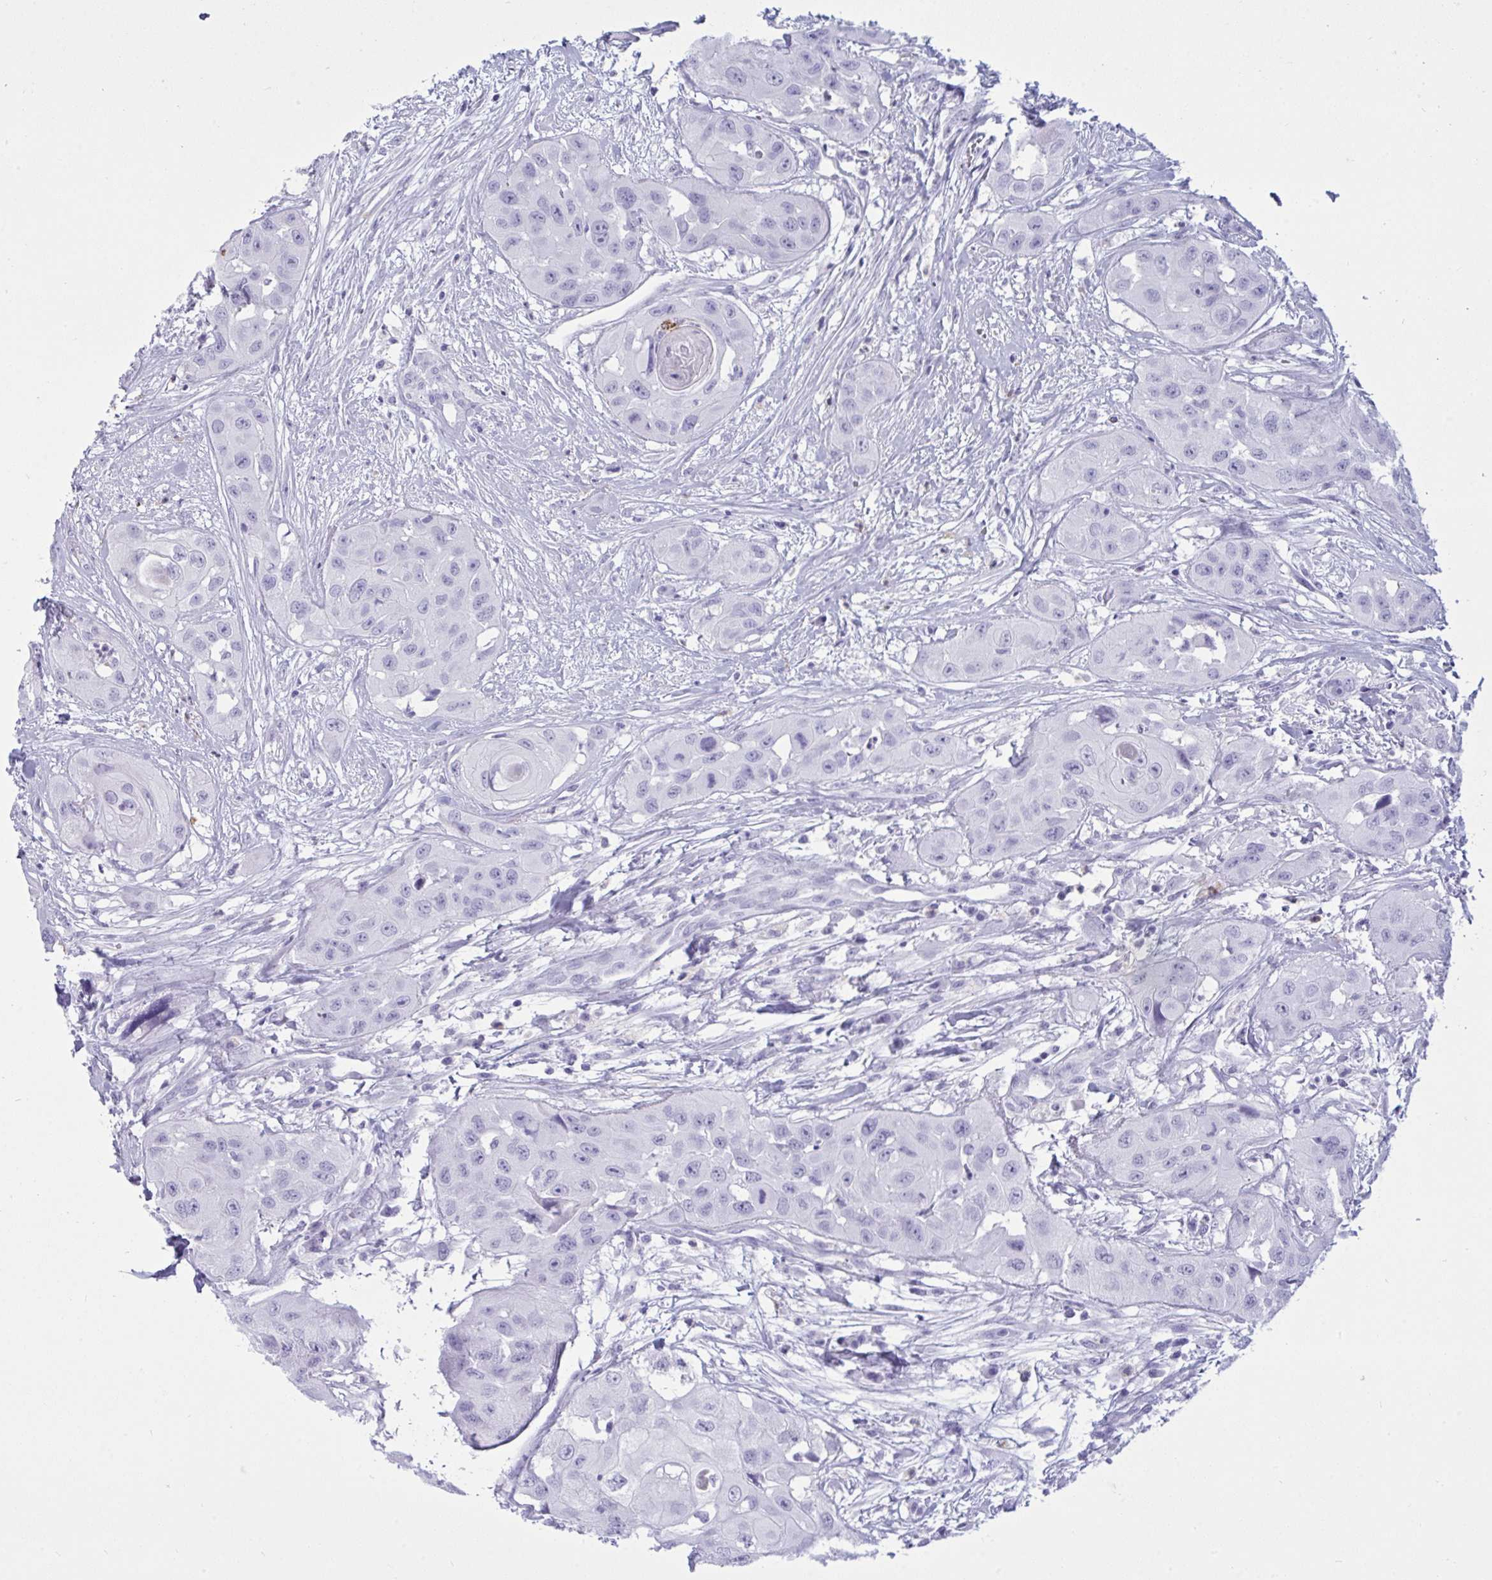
{"staining": {"intensity": "negative", "quantity": "none", "location": "none"}, "tissue": "head and neck cancer", "cell_type": "Tumor cells", "image_type": "cancer", "snomed": [{"axis": "morphology", "description": "Squamous cell carcinoma, NOS"}, {"axis": "topography", "description": "Head-Neck"}], "caption": "Tumor cells show no significant positivity in head and neck cancer. (DAB immunohistochemistry with hematoxylin counter stain).", "gene": "ARHGAP42", "patient": {"sex": "male", "age": 83}}